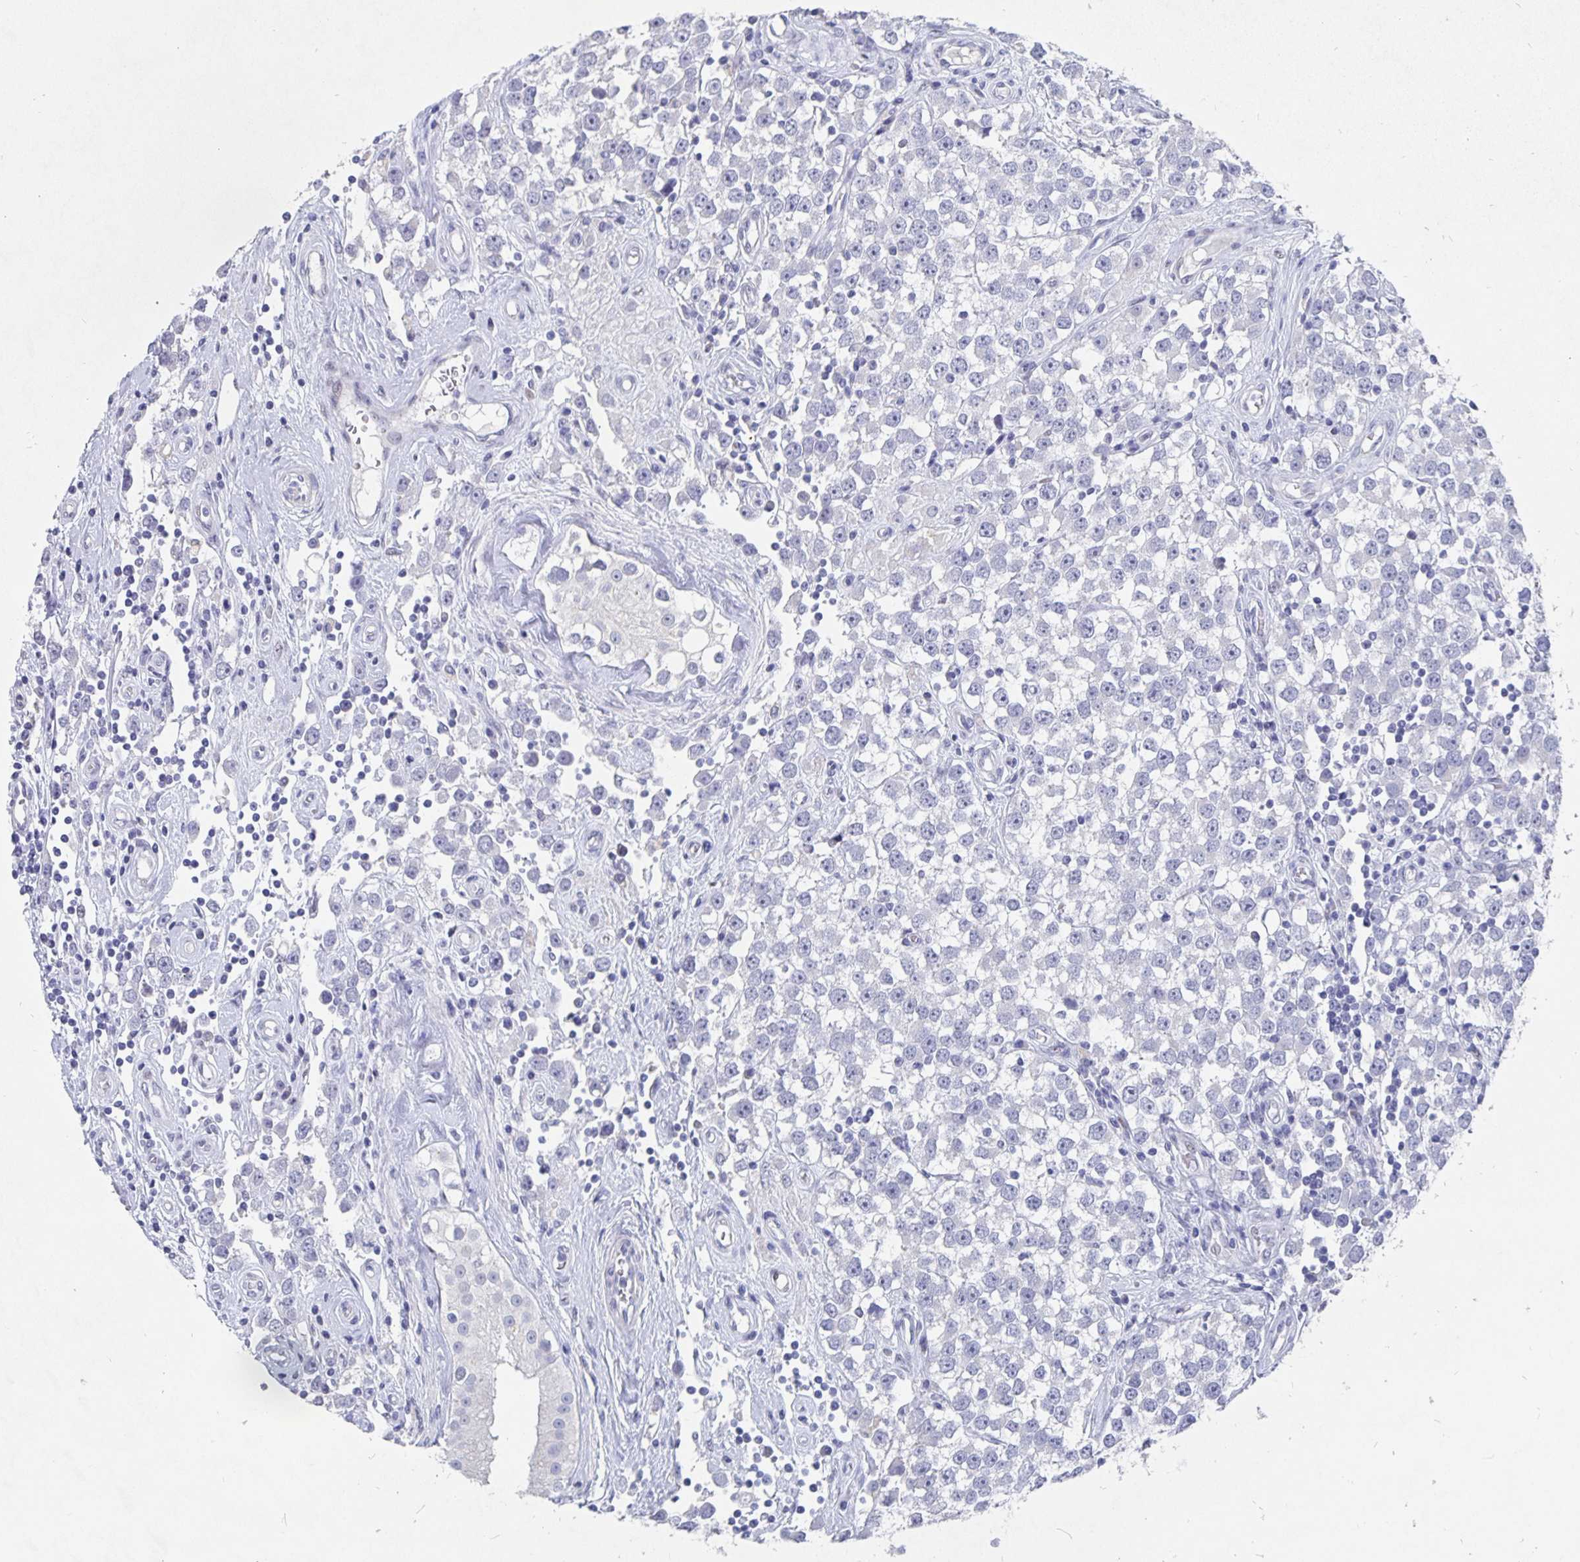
{"staining": {"intensity": "negative", "quantity": "none", "location": "none"}, "tissue": "testis cancer", "cell_type": "Tumor cells", "image_type": "cancer", "snomed": [{"axis": "morphology", "description": "Seminoma, NOS"}, {"axis": "topography", "description": "Testis"}], "caption": "The histopathology image reveals no staining of tumor cells in testis seminoma.", "gene": "SMOC1", "patient": {"sex": "male", "age": 34}}